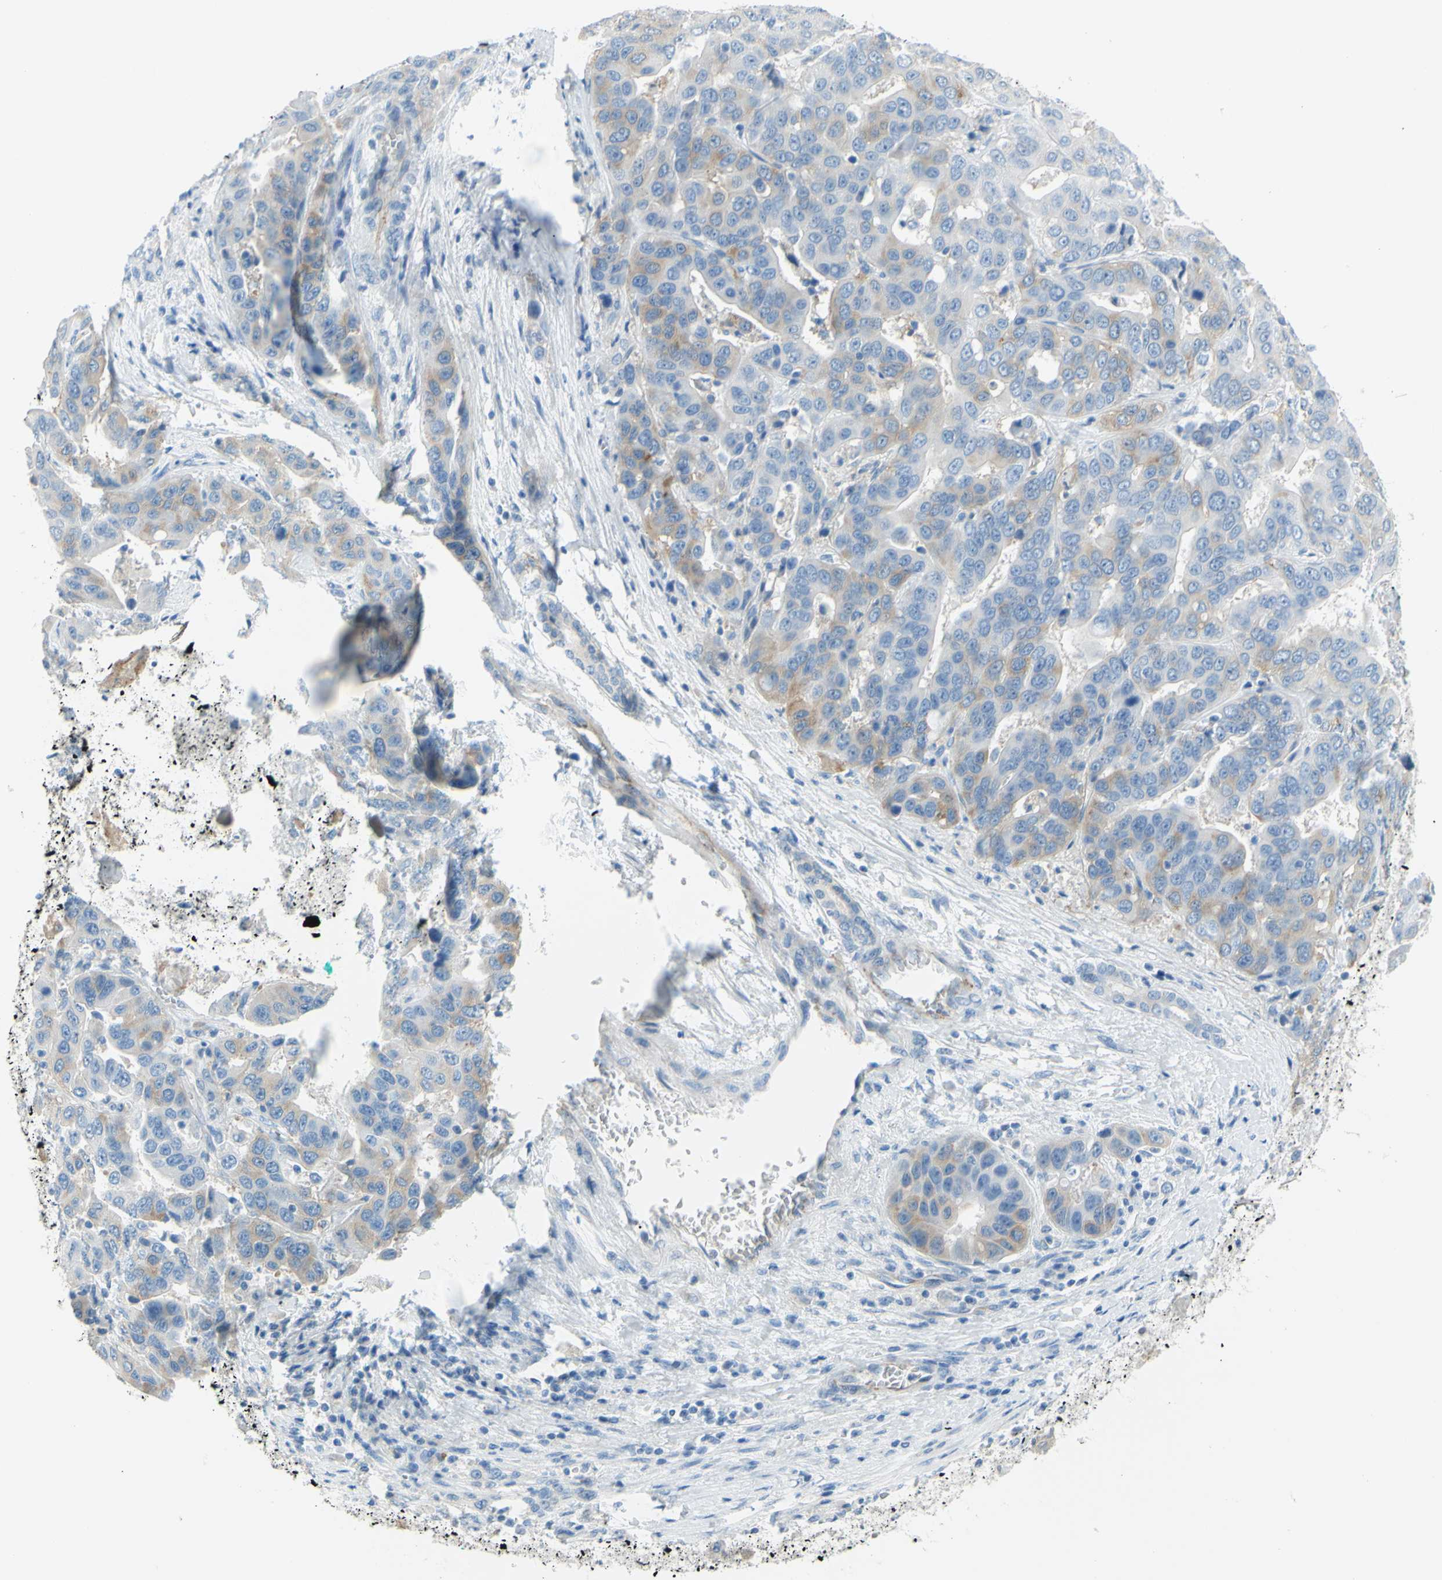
{"staining": {"intensity": "weak", "quantity": "25%-75%", "location": "cytoplasmic/membranous"}, "tissue": "liver cancer", "cell_type": "Tumor cells", "image_type": "cancer", "snomed": [{"axis": "morphology", "description": "Cholangiocarcinoma"}, {"axis": "topography", "description": "Liver"}], "caption": "IHC image of liver cholangiocarcinoma stained for a protein (brown), which reveals low levels of weak cytoplasmic/membranous staining in about 25%-75% of tumor cells.", "gene": "FRMD4B", "patient": {"sex": "female", "age": 52}}